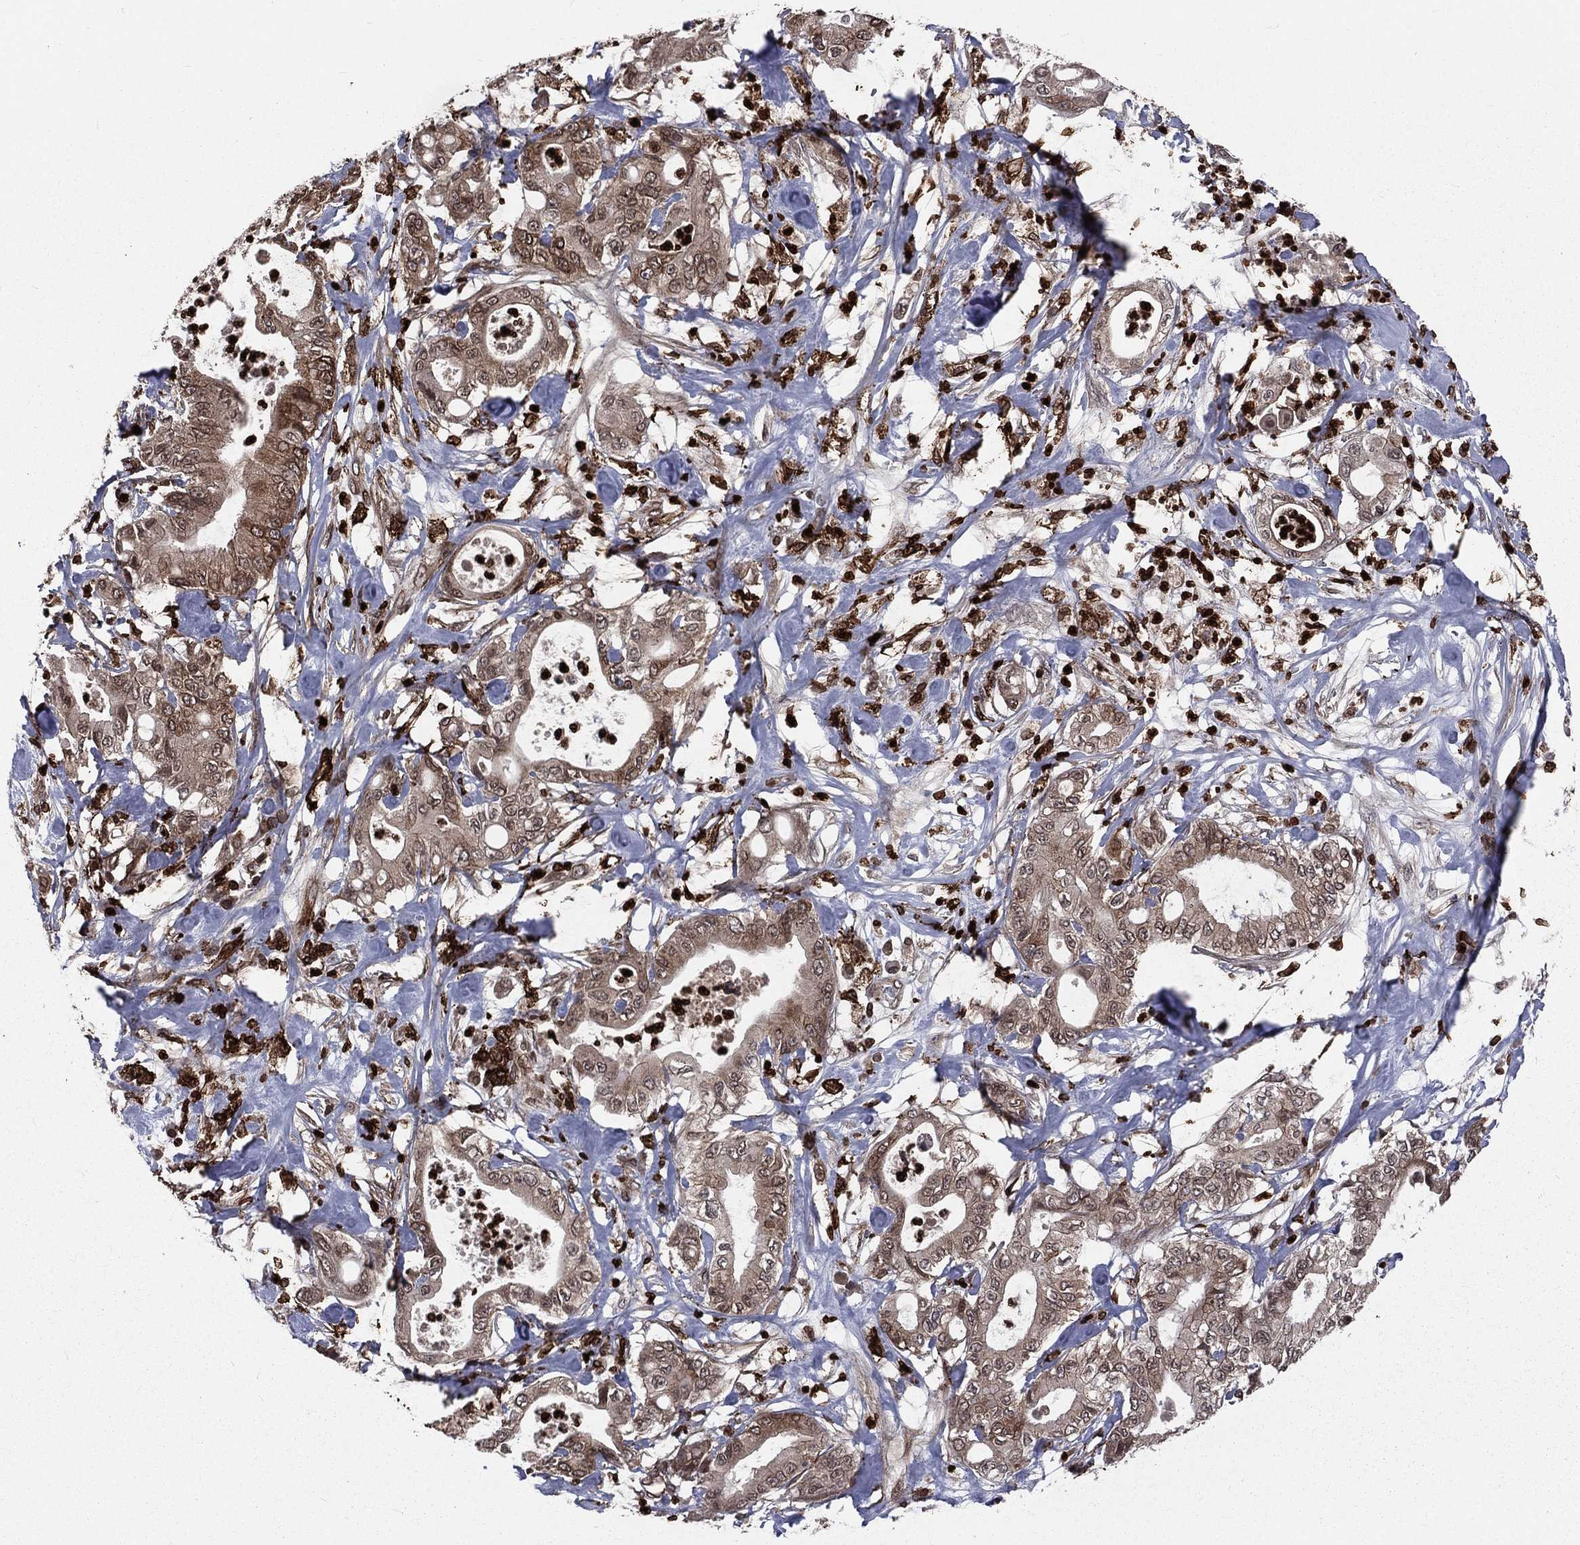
{"staining": {"intensity": "moderate", "quantity": "25%-75%", "location": "cytoplasmic/membranous,nuclear"}, "tissue": "pancreatic cancer", "cell_type": "Tumor cells", "image_type": "cancer", "snomed": [{"axis": "morphology", "description": "Adenocarcinoma, NOS"}, {"axis": "topography", "description": "Pancreas"}], "caption": "The micrograph demonstrates immunohistochemical staining of pancreatic cancer (adenocarcinoma). There is moderate cytoplasmic/membranous and nuclear staining is seen in about 25%-75% of tumor cells.", "gene": "LBR", "patient": {"sex": "male", "age": 71}}